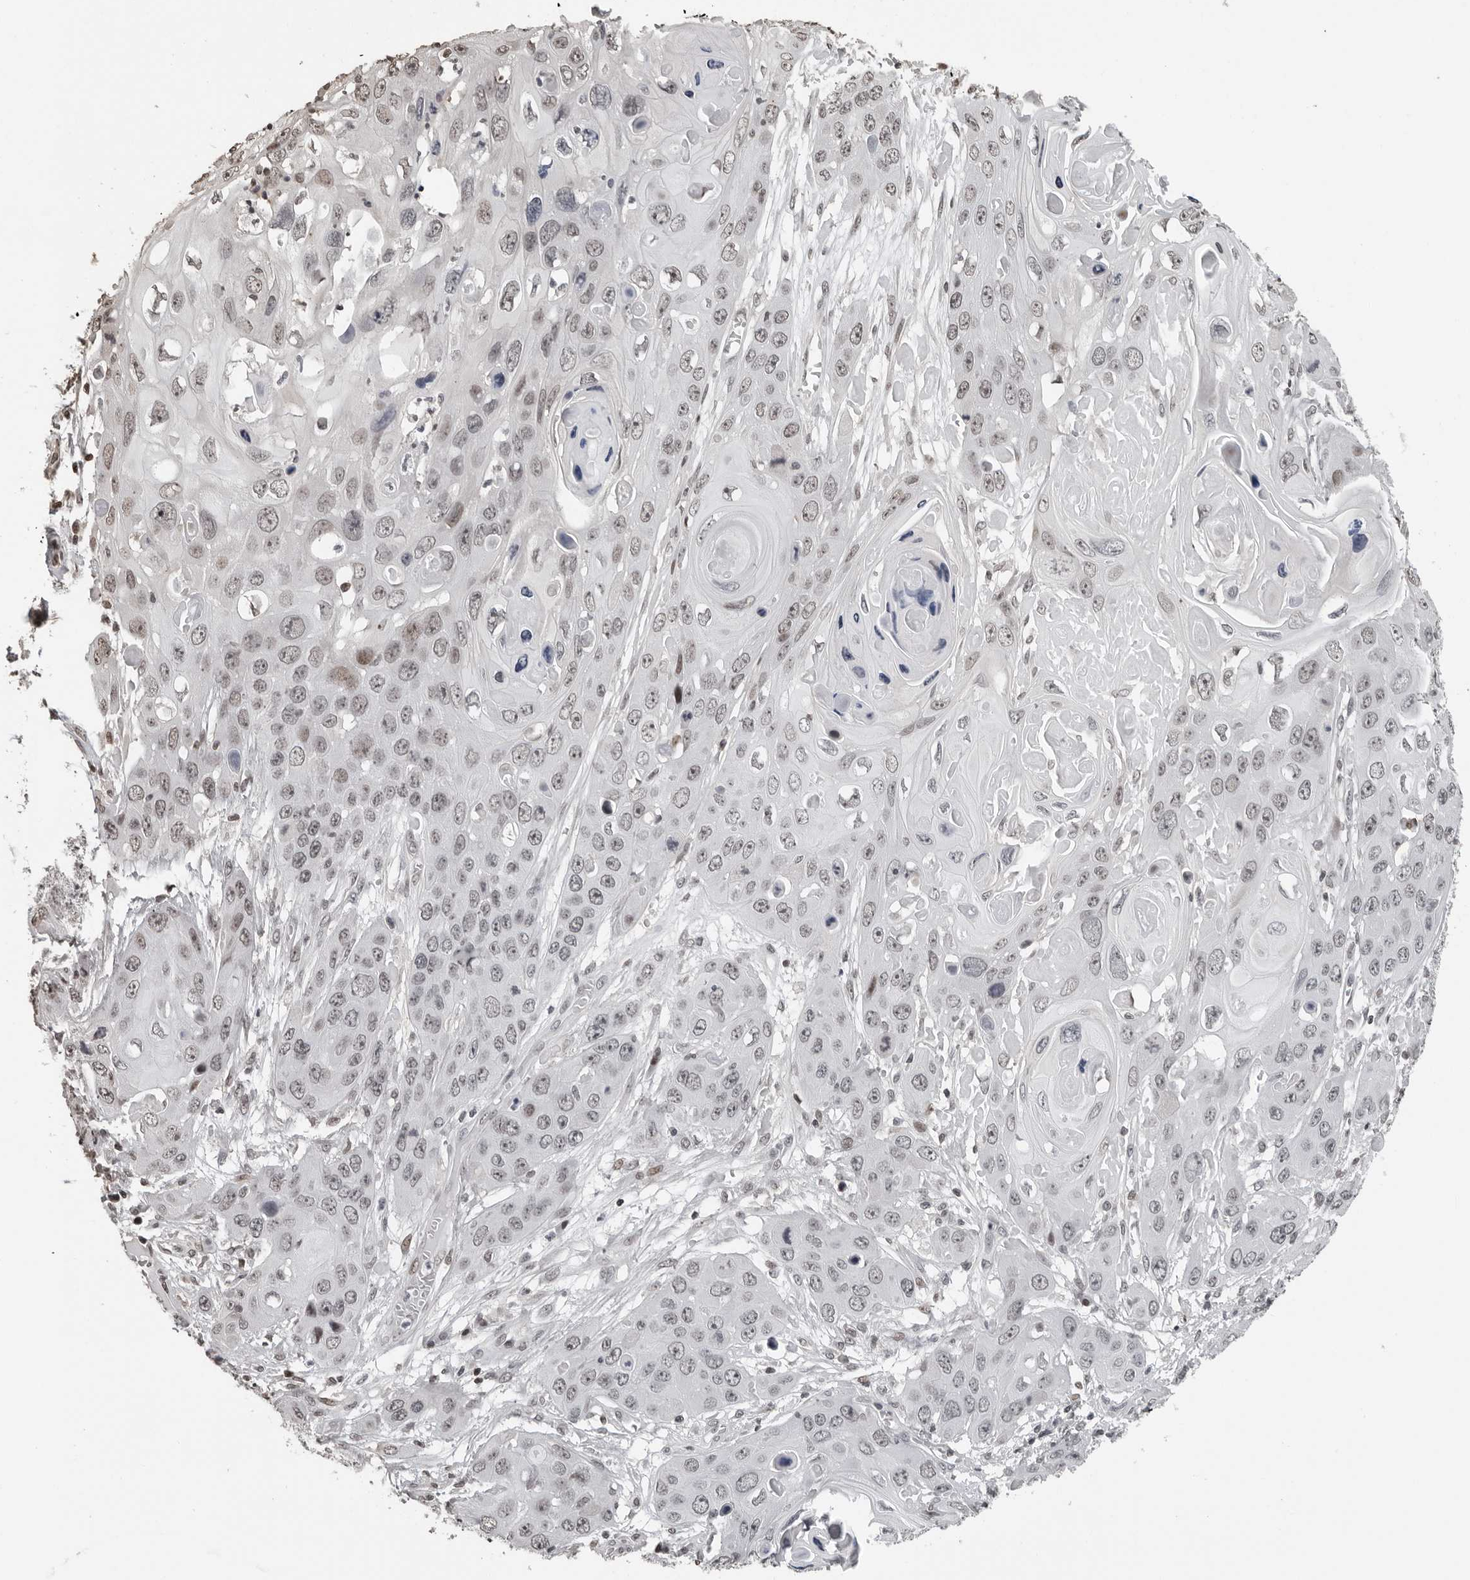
{"staining": {"intensity": "weak", "quantity": "25%-75%", "location": "nuclear"}, "tissue": "skin cancer", "cell_type": "Tumor cells", "image_type": "cancer", "snomed": [{"axis": "morphology", "description": "Squamous cell carcinoma, NOS"}, {"axis": "topography", "description": "Skin"}], "caption": "Skin squamous cell carcinoma was stained to show a protein in brown. There is low levels of weak nuclear staining in approximately 25%-75% of tumor cells. The staining was performed using DAB (3,3'-diaminobenzidine) to visualize the protein expression in brown, while the nuclei were stained in blue with hematoxylin (Magnification: 20x).", "gene": "ORC1", "patient": {"sex": "male", "age": 55}}